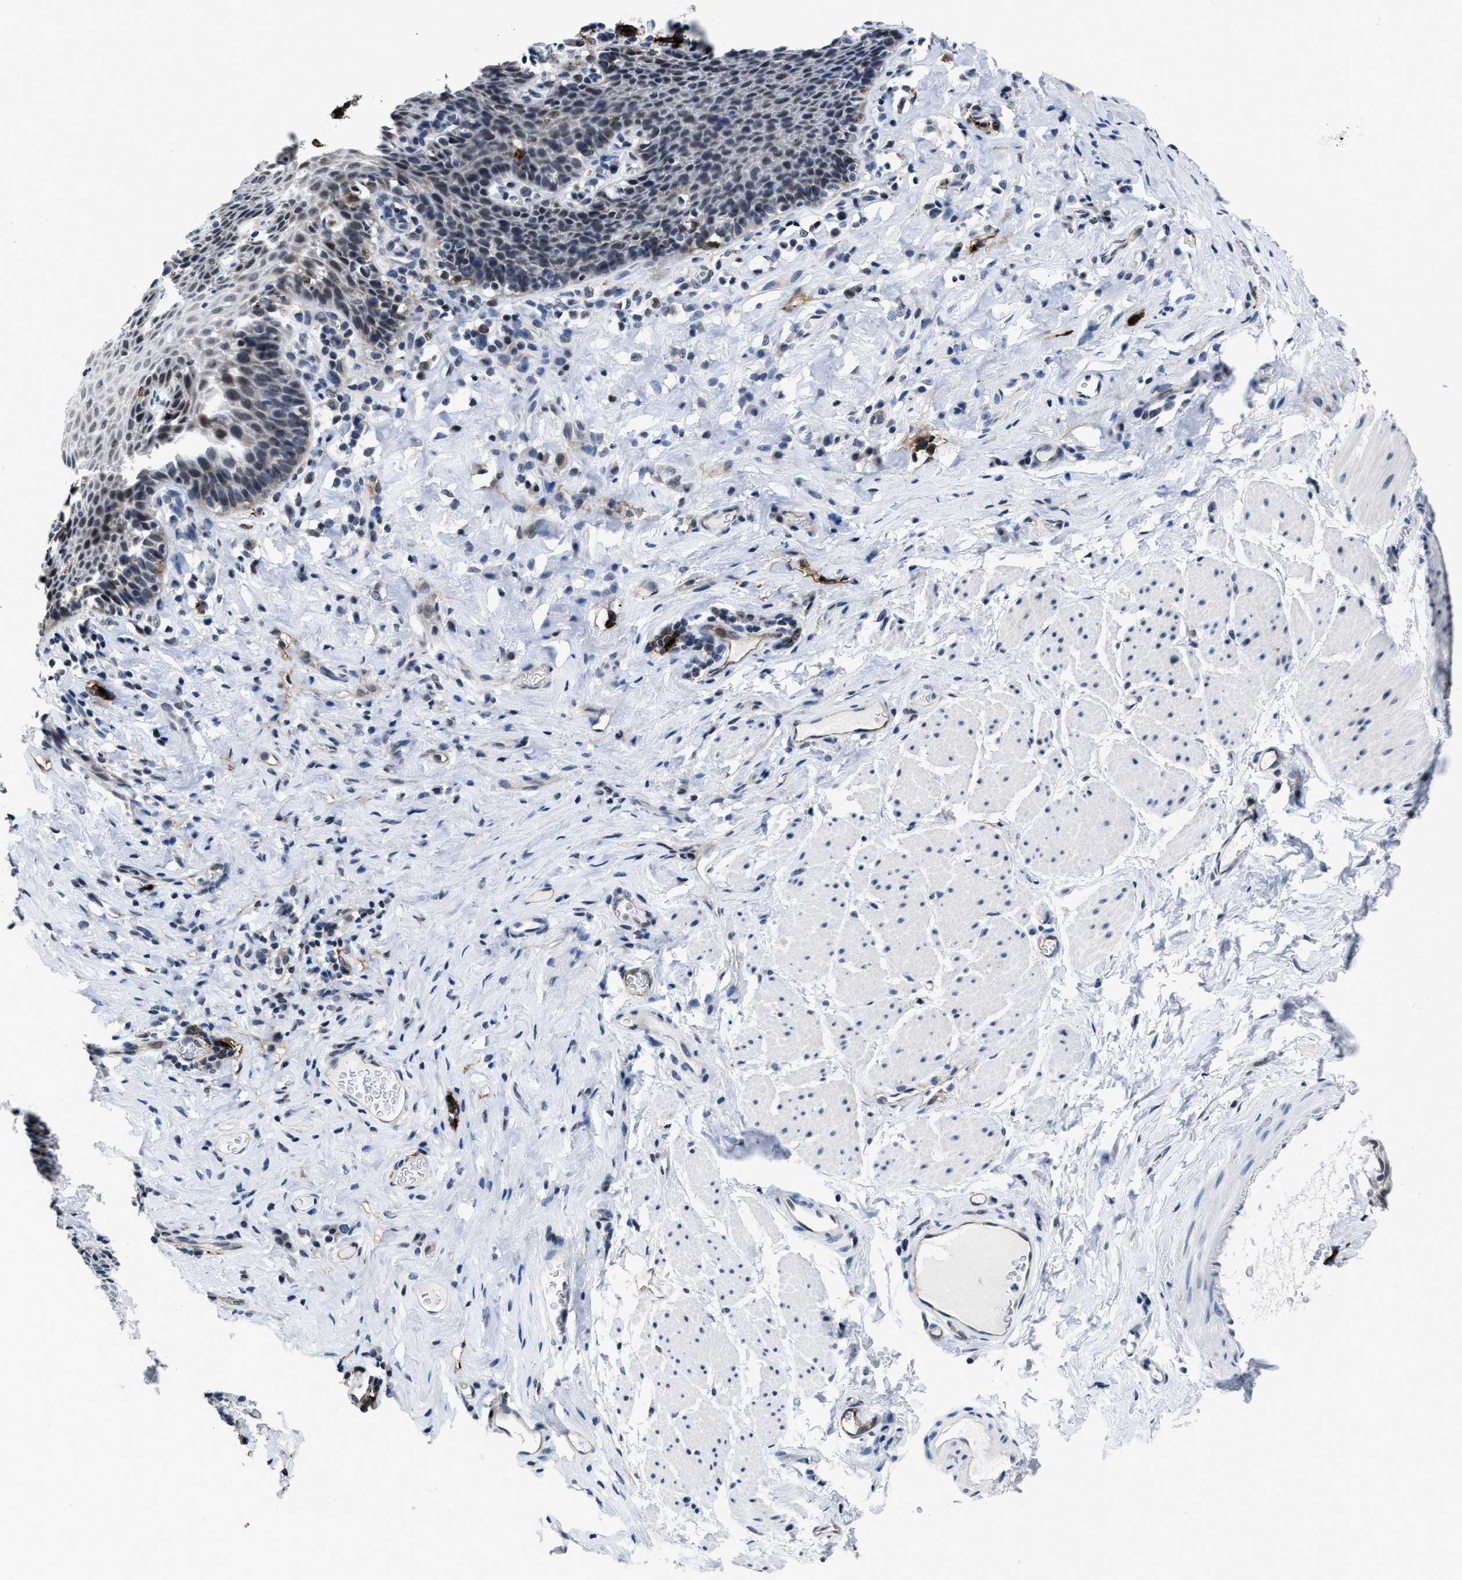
{"staining": {"intensity": "weak", "quantity": "<25%", "location": "cytoplasmic/membranous,nuclear"}, "tissue": "esophagus", "cell_type": "Squamous epithelial cells", "image_type": "normal", "snomed": [{"axis": "morphology", "description": "Normal tissue, NOS"}, {"axis": "topography", "description": "Esophagus"}], "caption": "Human esophagus stained for a protein using IHC demonstrates no positivity in squamous epithelial cells.", "gene": "MARCKSL1", "patient": {"sex": "female", "age": 61}}